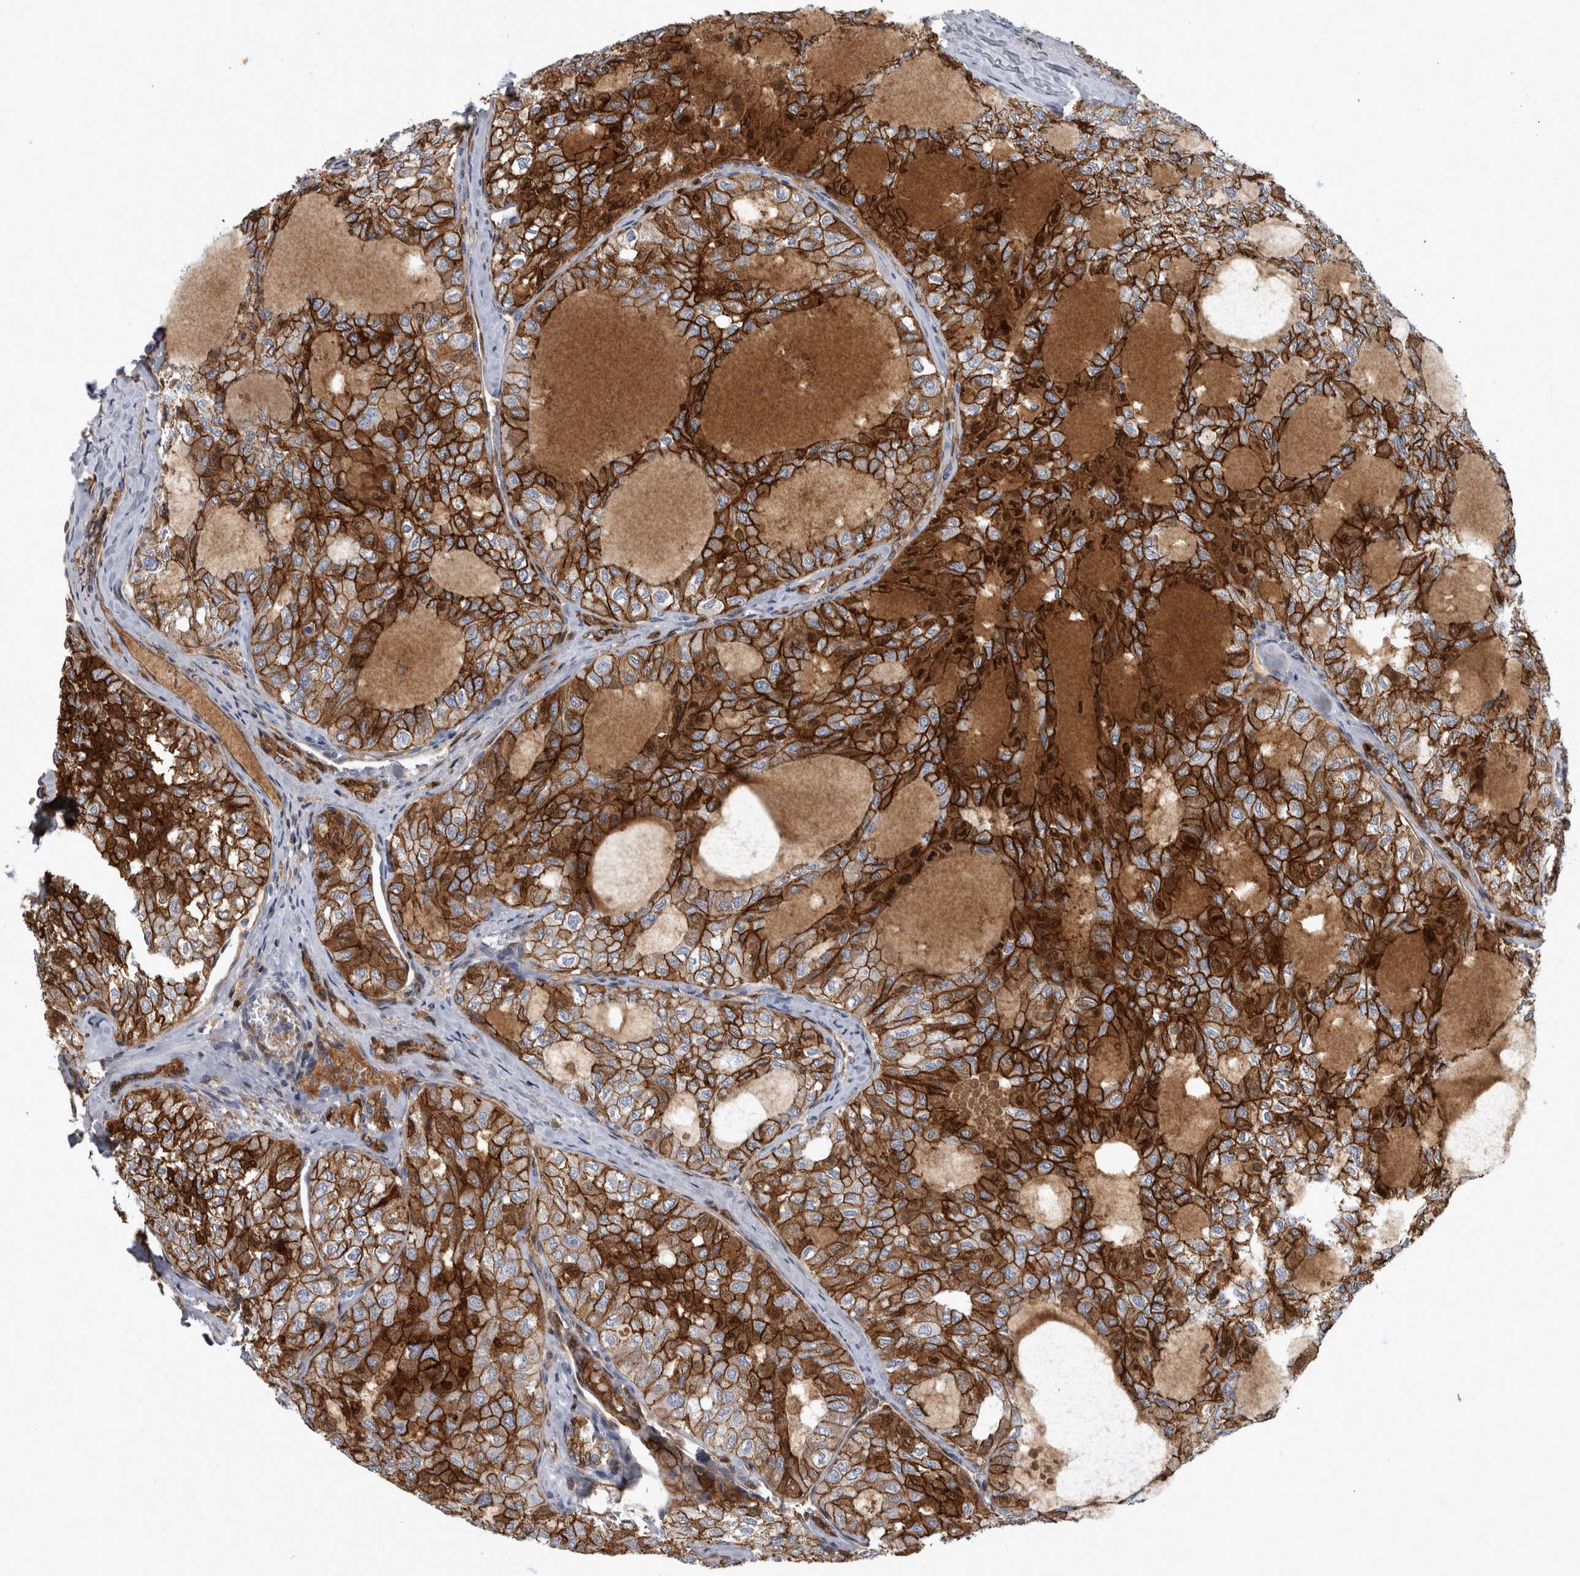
{"staining": {"intensity": "strong", "quantity": ">75%", "location": "cytoplasmic/membranous"}, "tissue": "thyroid cancer", "cell_type": "Tumor cells", "image_type": "cancer", "snomed": [{"axis": "morphology", "description": "Follicular adenoma carcinoma, NOS"}, {"axis": "topography", "description": "Thyroid gland"}], "caption": "IHC of thyroid cancer (follicular adenoma carcinoma) displays high levels of strong cytoplasmic/membranous positivity in approximately >75% of tumor cells.", "gene": "DSG2", "patient": {"sex": "male", "age": 75}}